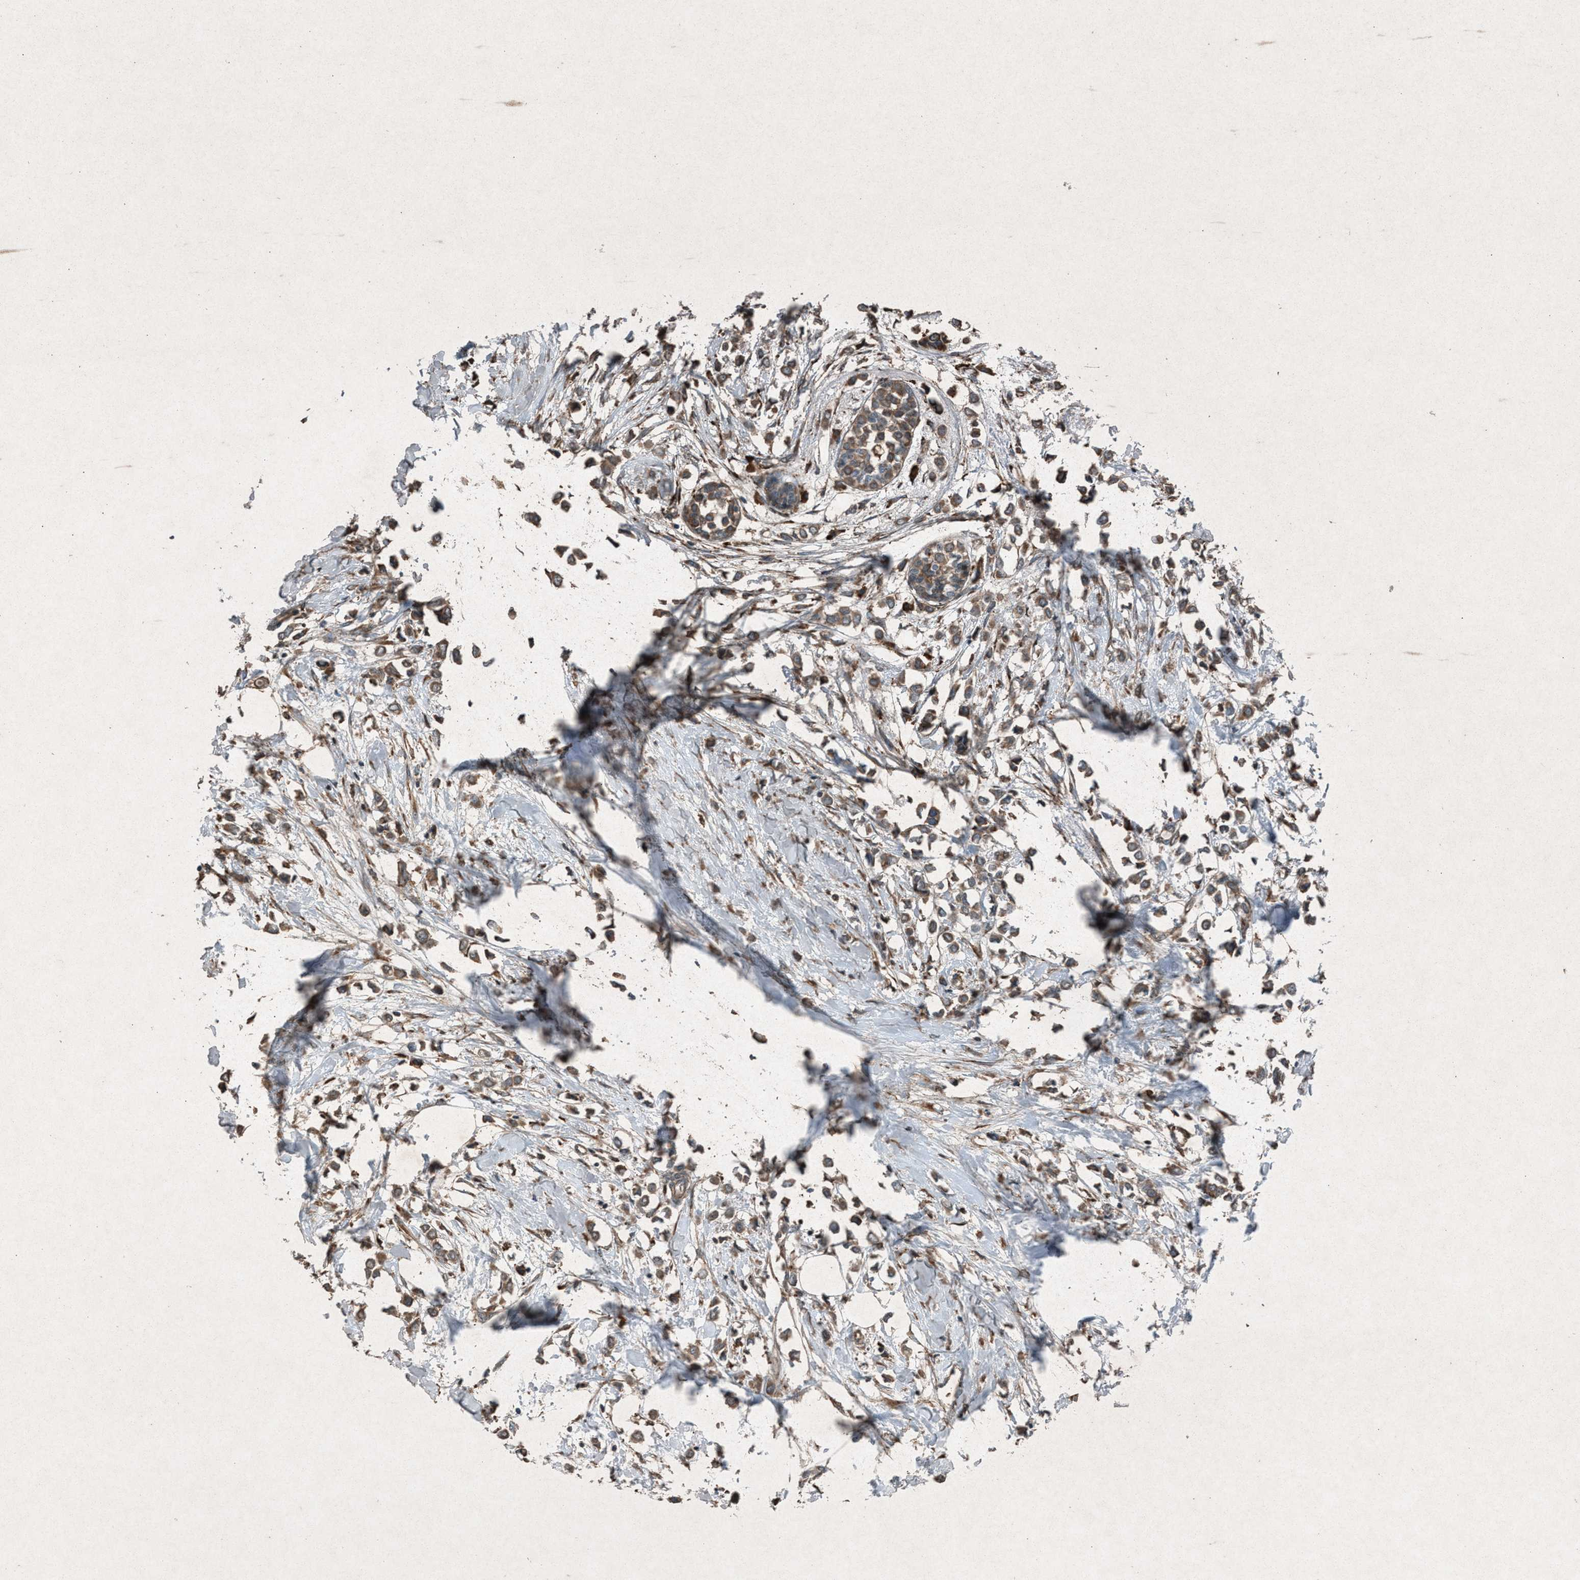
{"staining": {"intensity": "weak", "quantity": ">75%", "location": "cytoplasmic/membranous"}, "tissue": "breast cancer", "cell_type": "Tumor cells", "image_type": "cancer", "snomed": [{"axis": "morphology", "description": "Lobular carcinoma"}, {"axis": "topography", "description": "Breast"}], "caption": "Human breast cancer (lobular carcinoma) stained with a brown dye reveals weak cytoplasmic/membranous positive positivity in about >75% of tumor cells.", "gene": "CALR", "patient": {"sex": "female", "age": 51}}